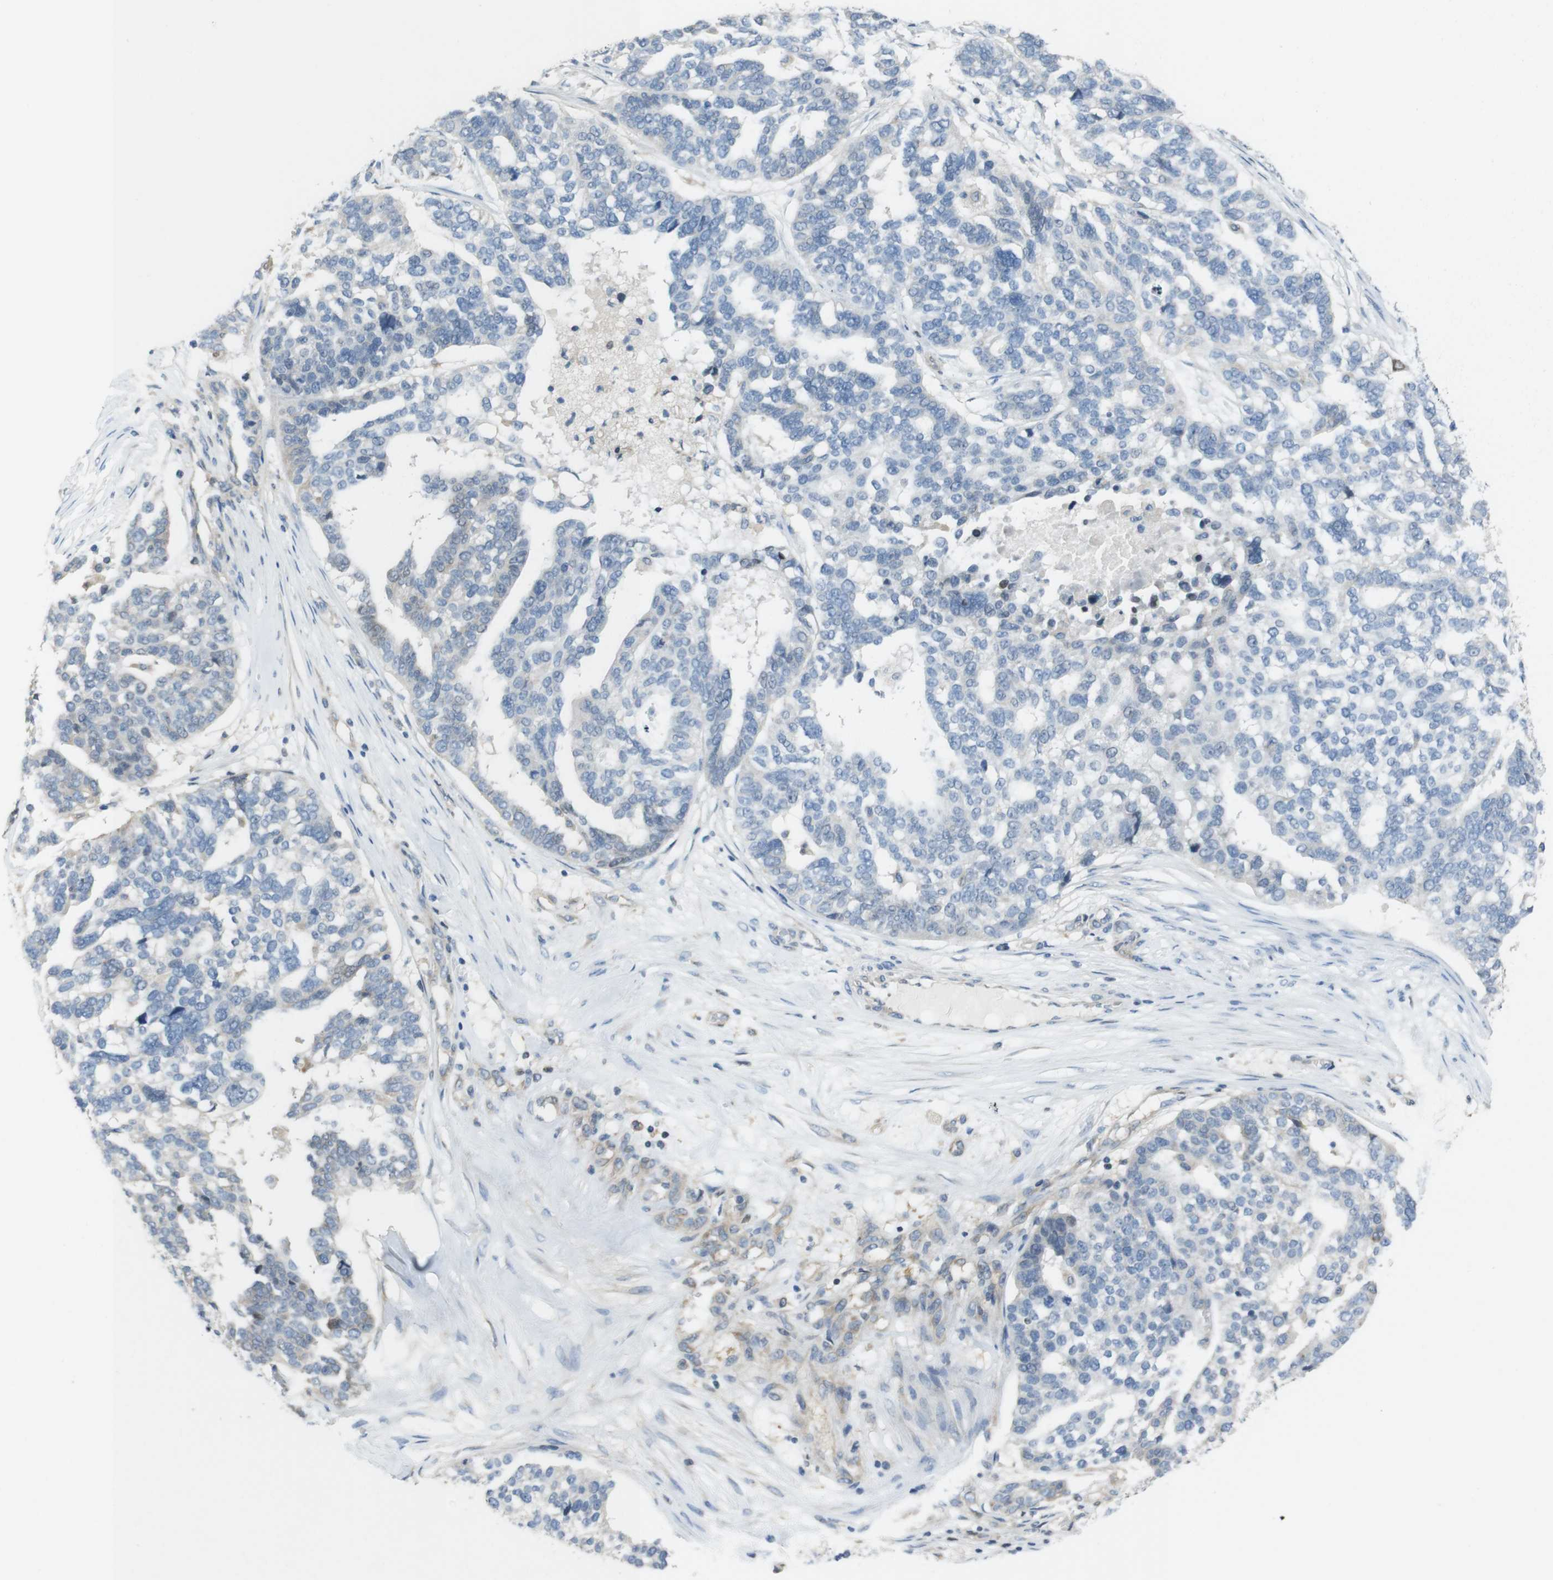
{"staining": {"intensity": "negative", "quantity": "none", "location": "none"}, "tissue": "ovarian cancer", "cell_type": "Tumor cells", "image_type": "cancer", "snomed": [{"axis": "morphology", "description": "Cystadenocarcinoma, serous, NOS"}, {"axis": "topography", "description": "Ovary"}], "caption": "This is an immunohistochemistry (IHC) micrograph of ovarian cancer. There is no staining in tumor cells.", "gene": "PCDH10", "patient": {"sex": "female", "age": 59}}